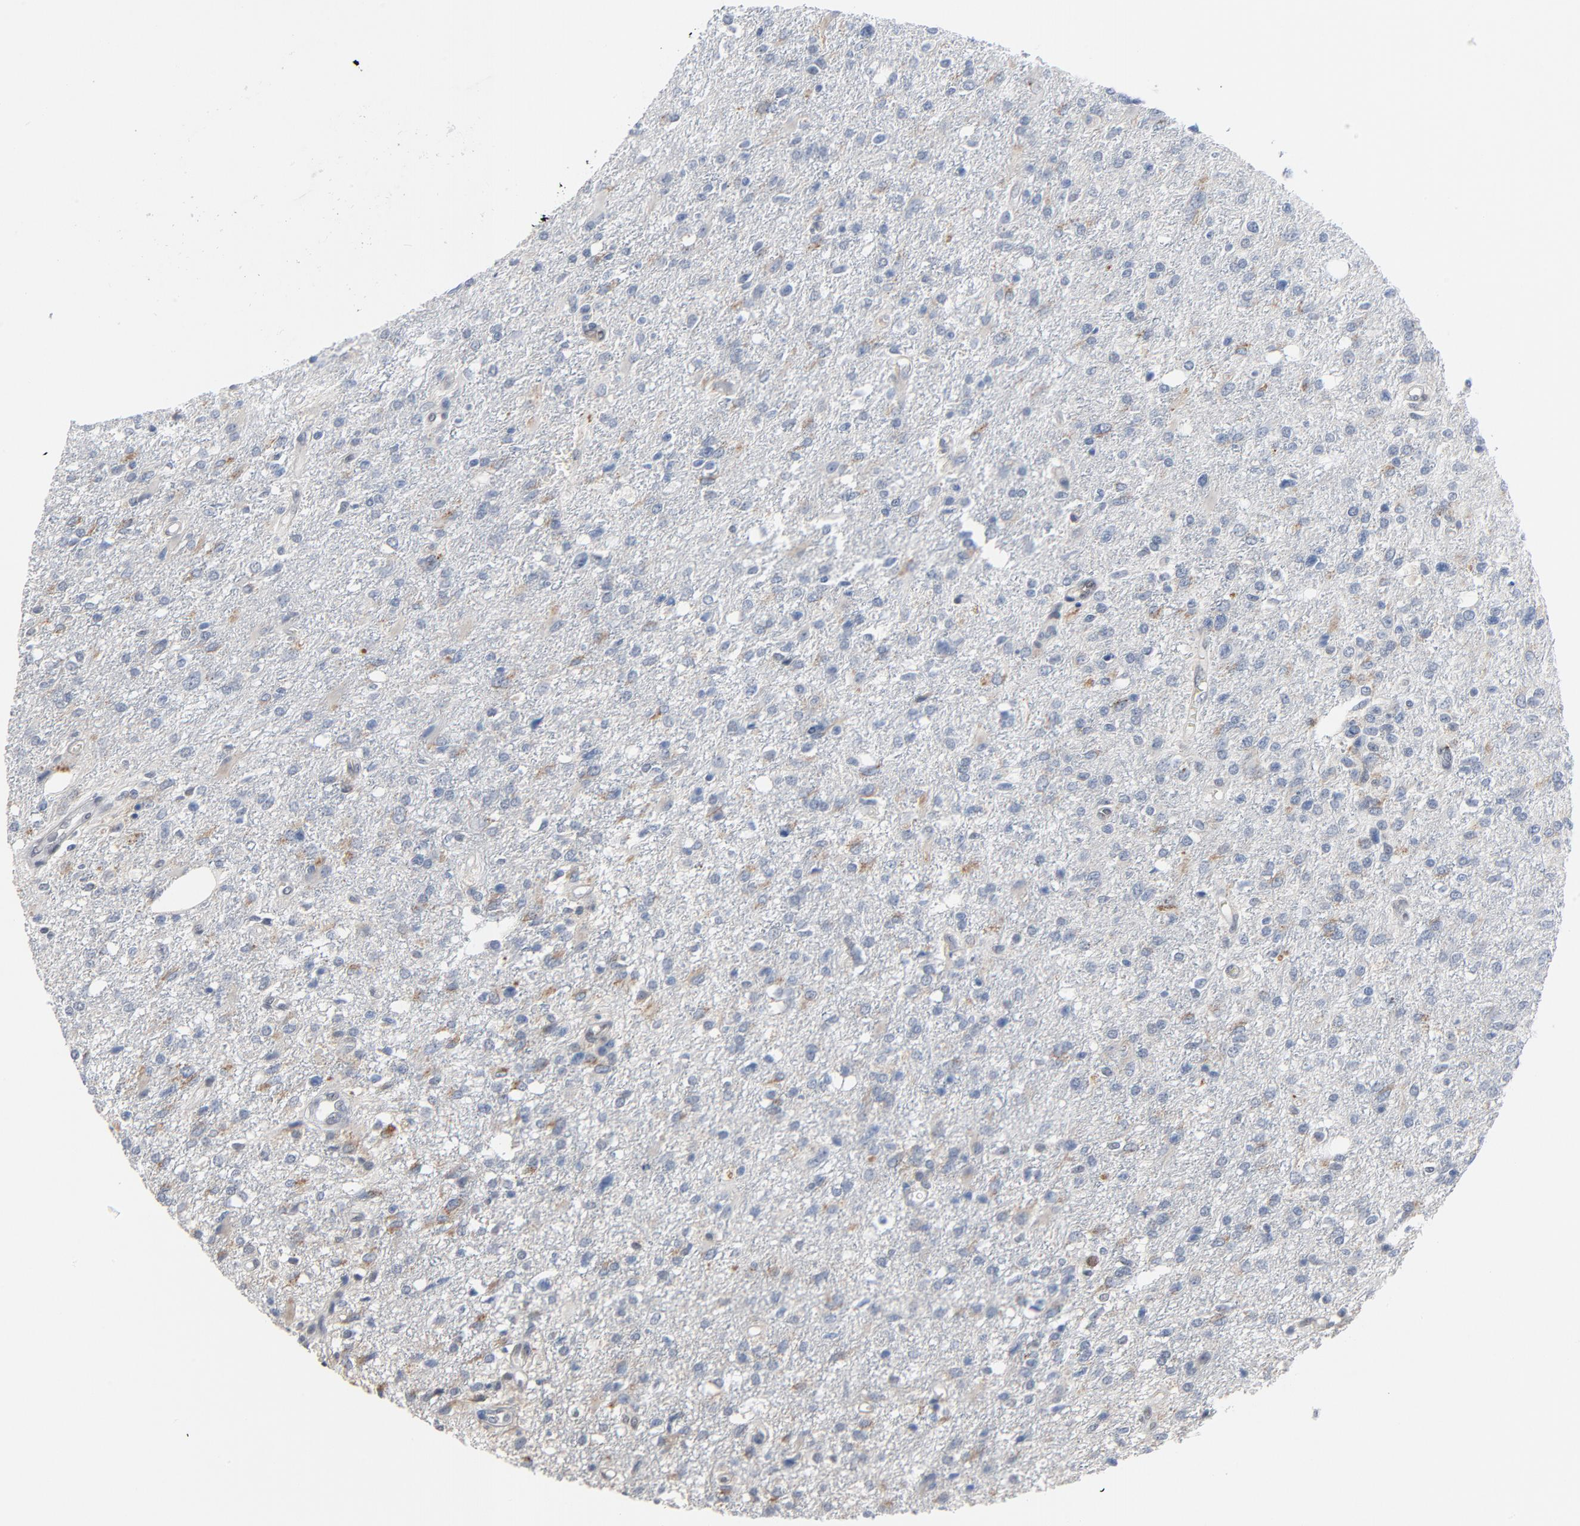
{"staining": {"intensity": "negative", "quantity": "none", "location": "none"}, "tissue": "glioma", "cell_type": "Tumor cells", "image_type": "cancer", "snomed": [{"axis": "morphology", "description": "Glioma, malignant, High grade"}, {"axis": "topography", "description": "Cerebral cortex"}], "caption": "The histopathology image shows no significant expression in tumor cells of glioma. Nuclei are stained in blue.", "gene": "FOXP1", "patient": {"sex": "male", "age": 76}}